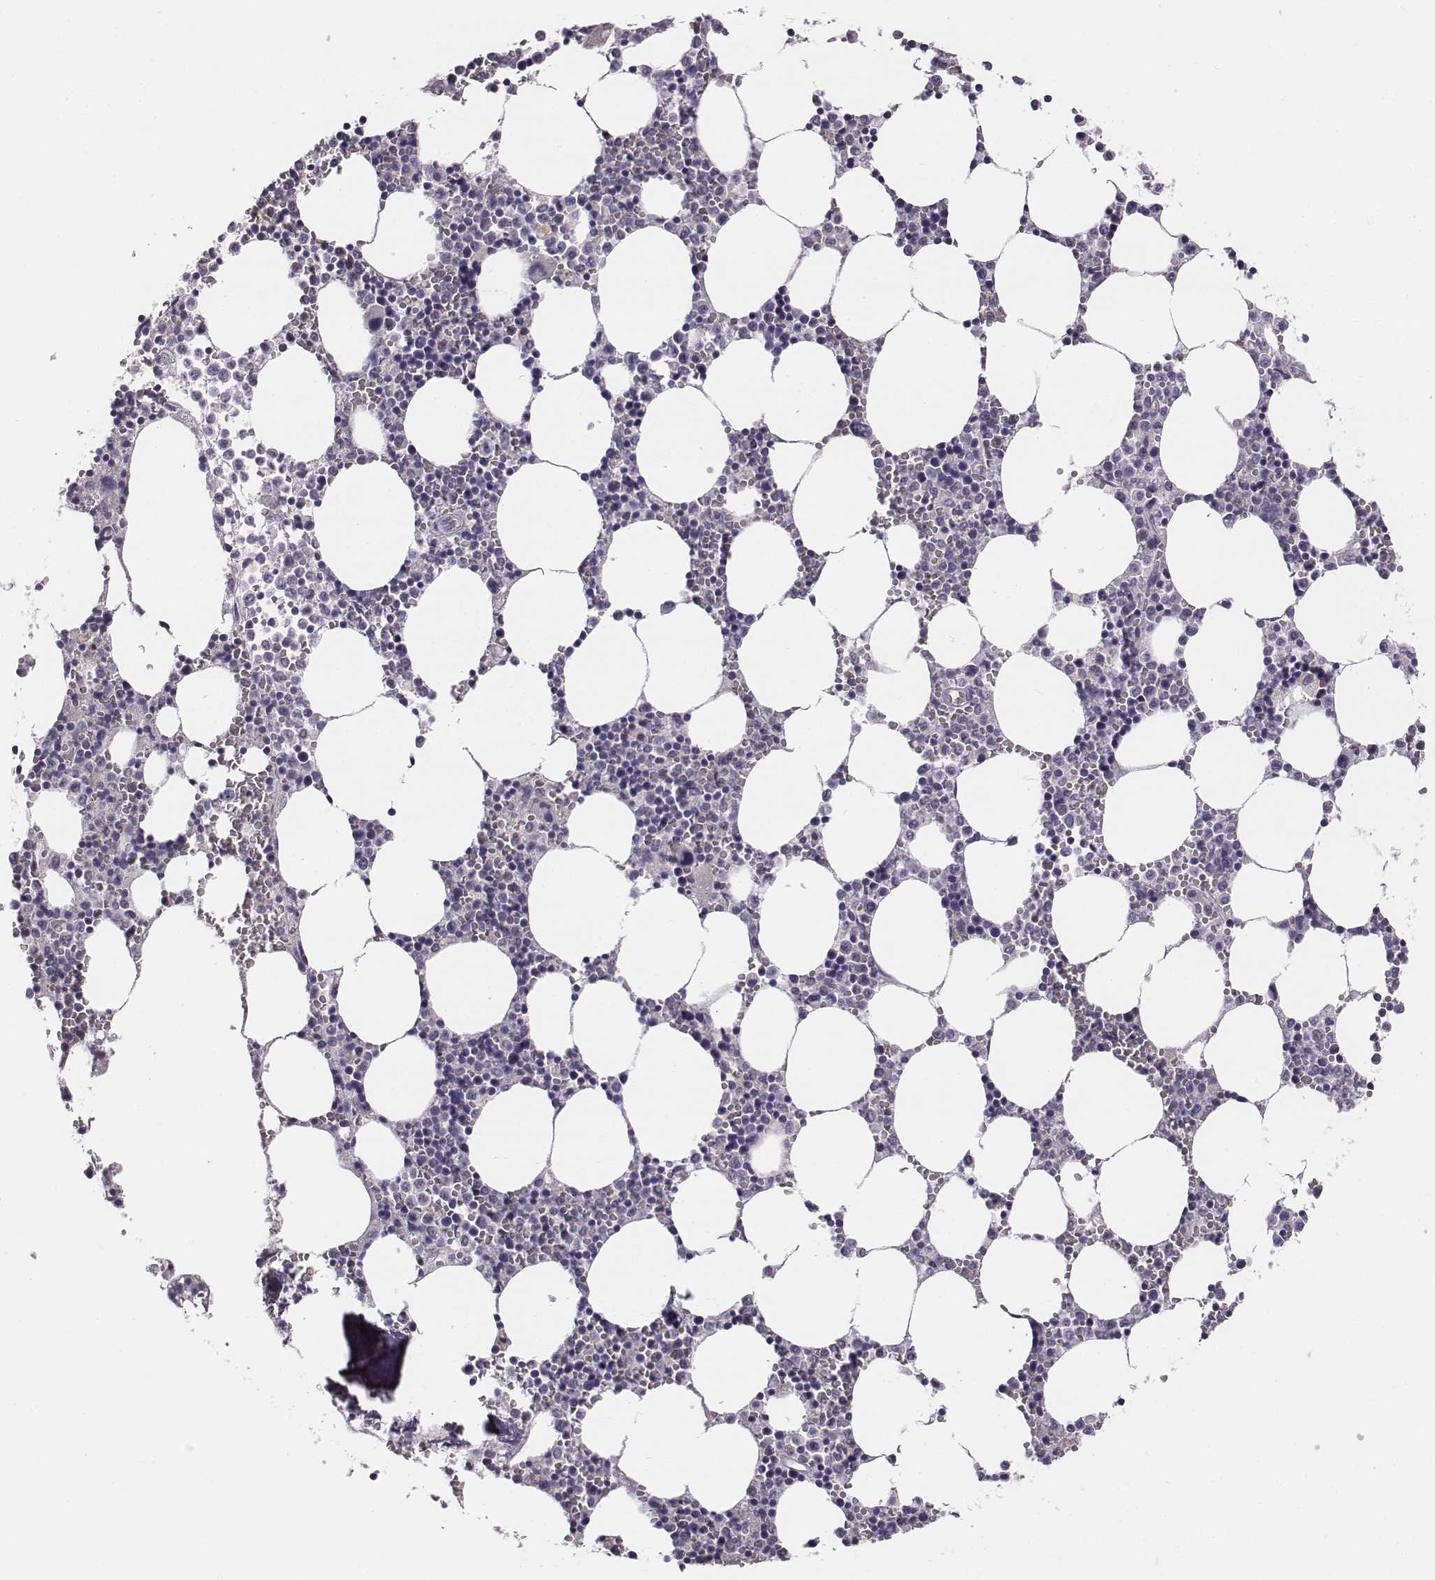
{"staining": {"intensity": "negative", "quantity": "none", "location": "none"}, "tissue": "bone marrow", "cell_type": "Hematopoietic cells", "image_type": "normal", "snomed": [{"axis": "morphology", "description": "Normal tissue, NOS"}, {"axis": "topography", "description": "Bone marrow"}], "caption": "A high-resolution histopathology image shows immunohistochemistry staining of normal bone marrow, which exhibits no significant positivity in hematopoietic cells.", "gene": "ADAM7", "patient": {"sex": "female", "age": 64}}